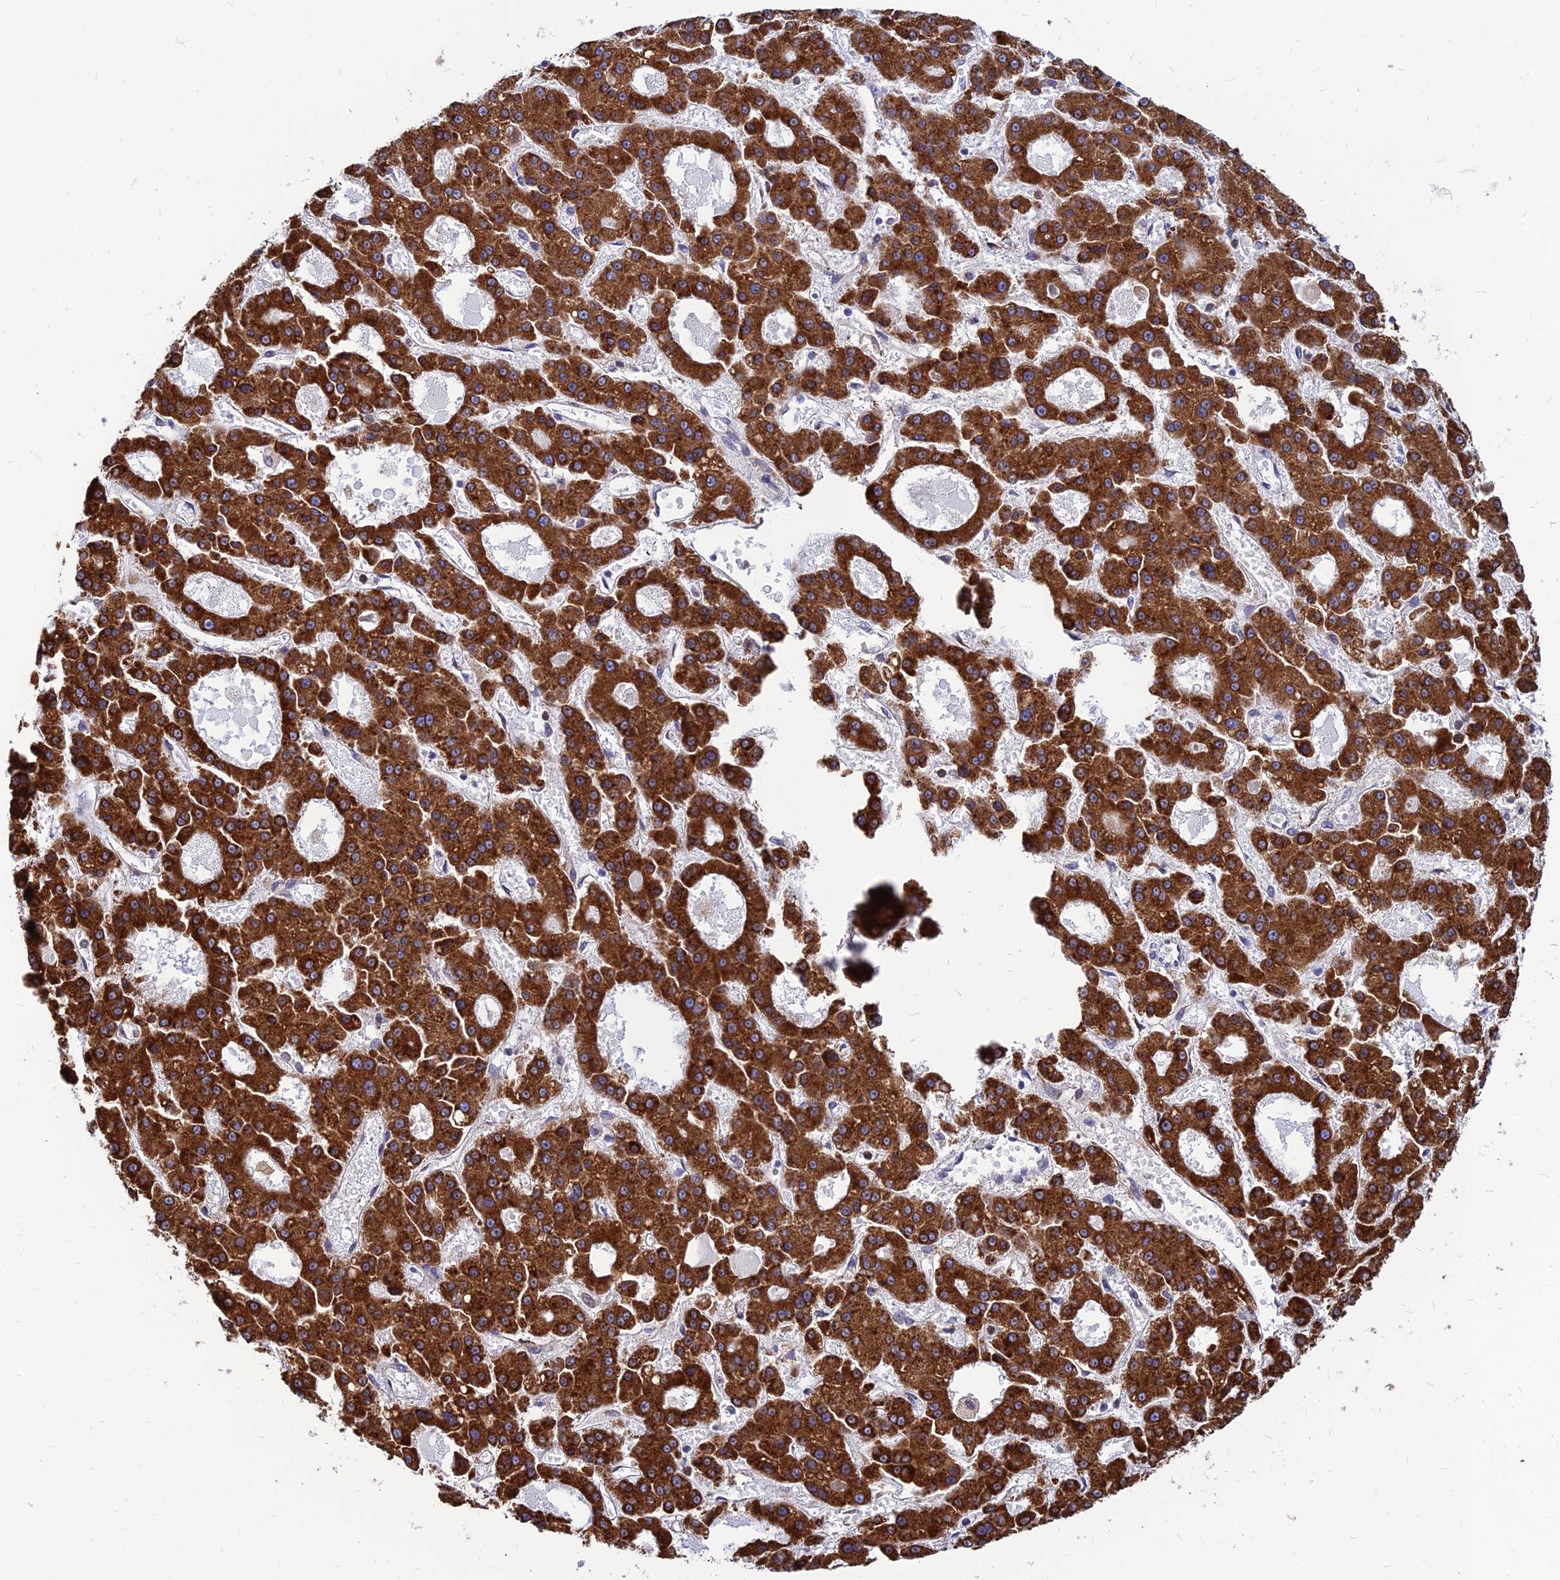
{"staining": {"intensity": "strong", "quantity": ">75%", "location": "cytoplasmic/membranous"}, "tissue": "liver cancer", "cell_type": "Tumor cells", "image_type": "cancer", "snomed": [{"axis": "morphology", "description": "Carcinoma, Hepatocellular, NOS"}, {"axis": "topography", "description": "Liver"}], "caption": "Liver cancer stained for a protein shows strong cytoplasmic/membranous positivity in tumor cells.", "gene": "CCT6B", "patient": {"sex": "male", "age": 70}}